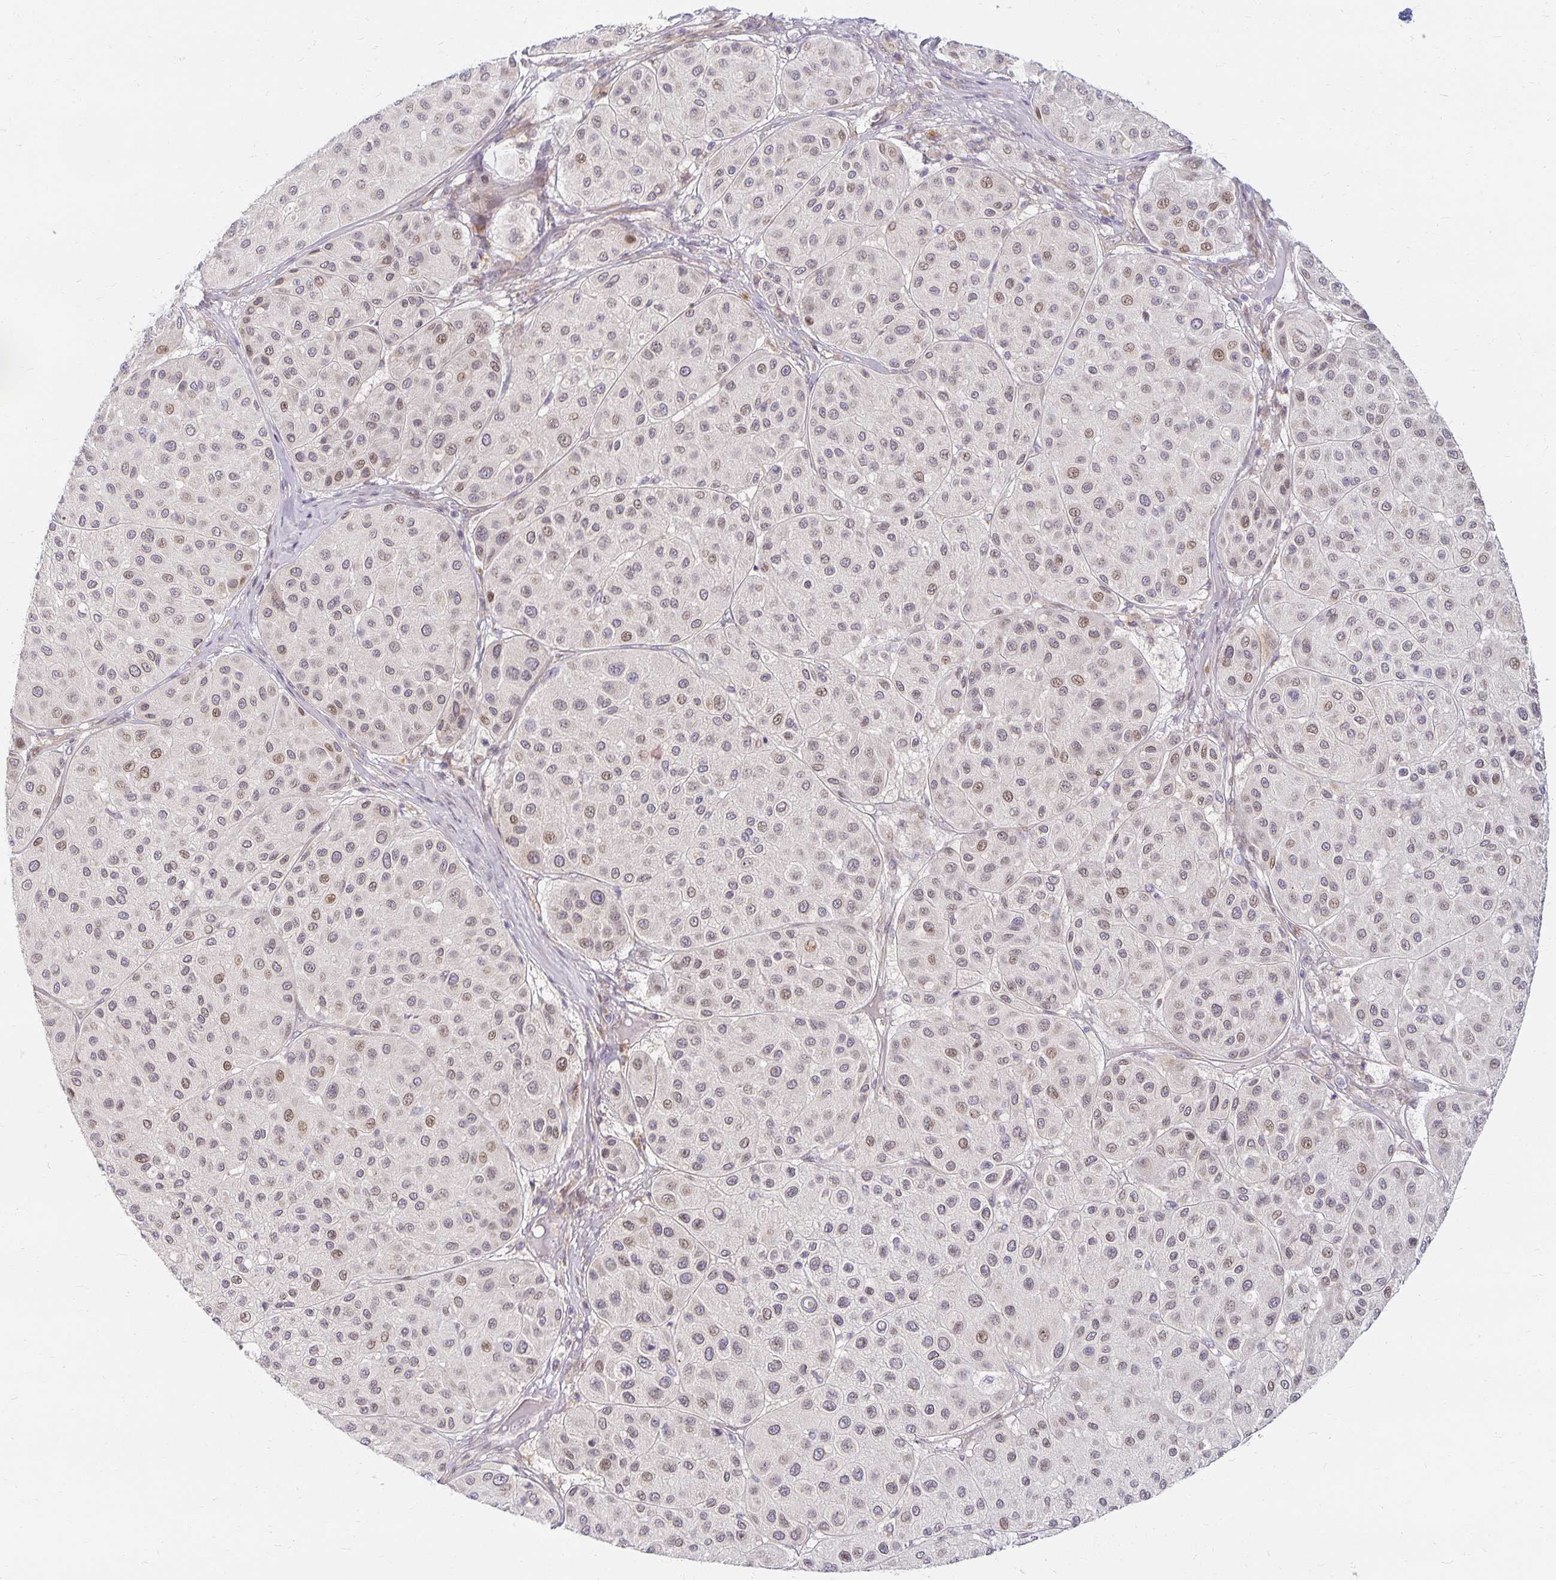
{"staining": {"intensity": "moderate", "quantity": "25%-75%", "location": "nuclear"}, "tissue": "melanoma", "cell_type": "Tumor cells", "image_type": "cancer", "snomed": [{"axis": "morphology", "description": "Malignant melanoma, Metastatic site"}, {"axis": "topography", "description": "Smooth muscle"}], "caption": "Immunohistochemical staining of human melanoma exhibits medium levels of moderate nuclear protein positivity in approximately 25%-75% of tumor cells. The staining is performed using DAB (3,3'-diaminobenzidine) brown chromogen to label protein expression. The nuclei are counter-stained blue using hematoxylin.", "gene": "EHF", "patient": {"sex": "male", "age": 41}}